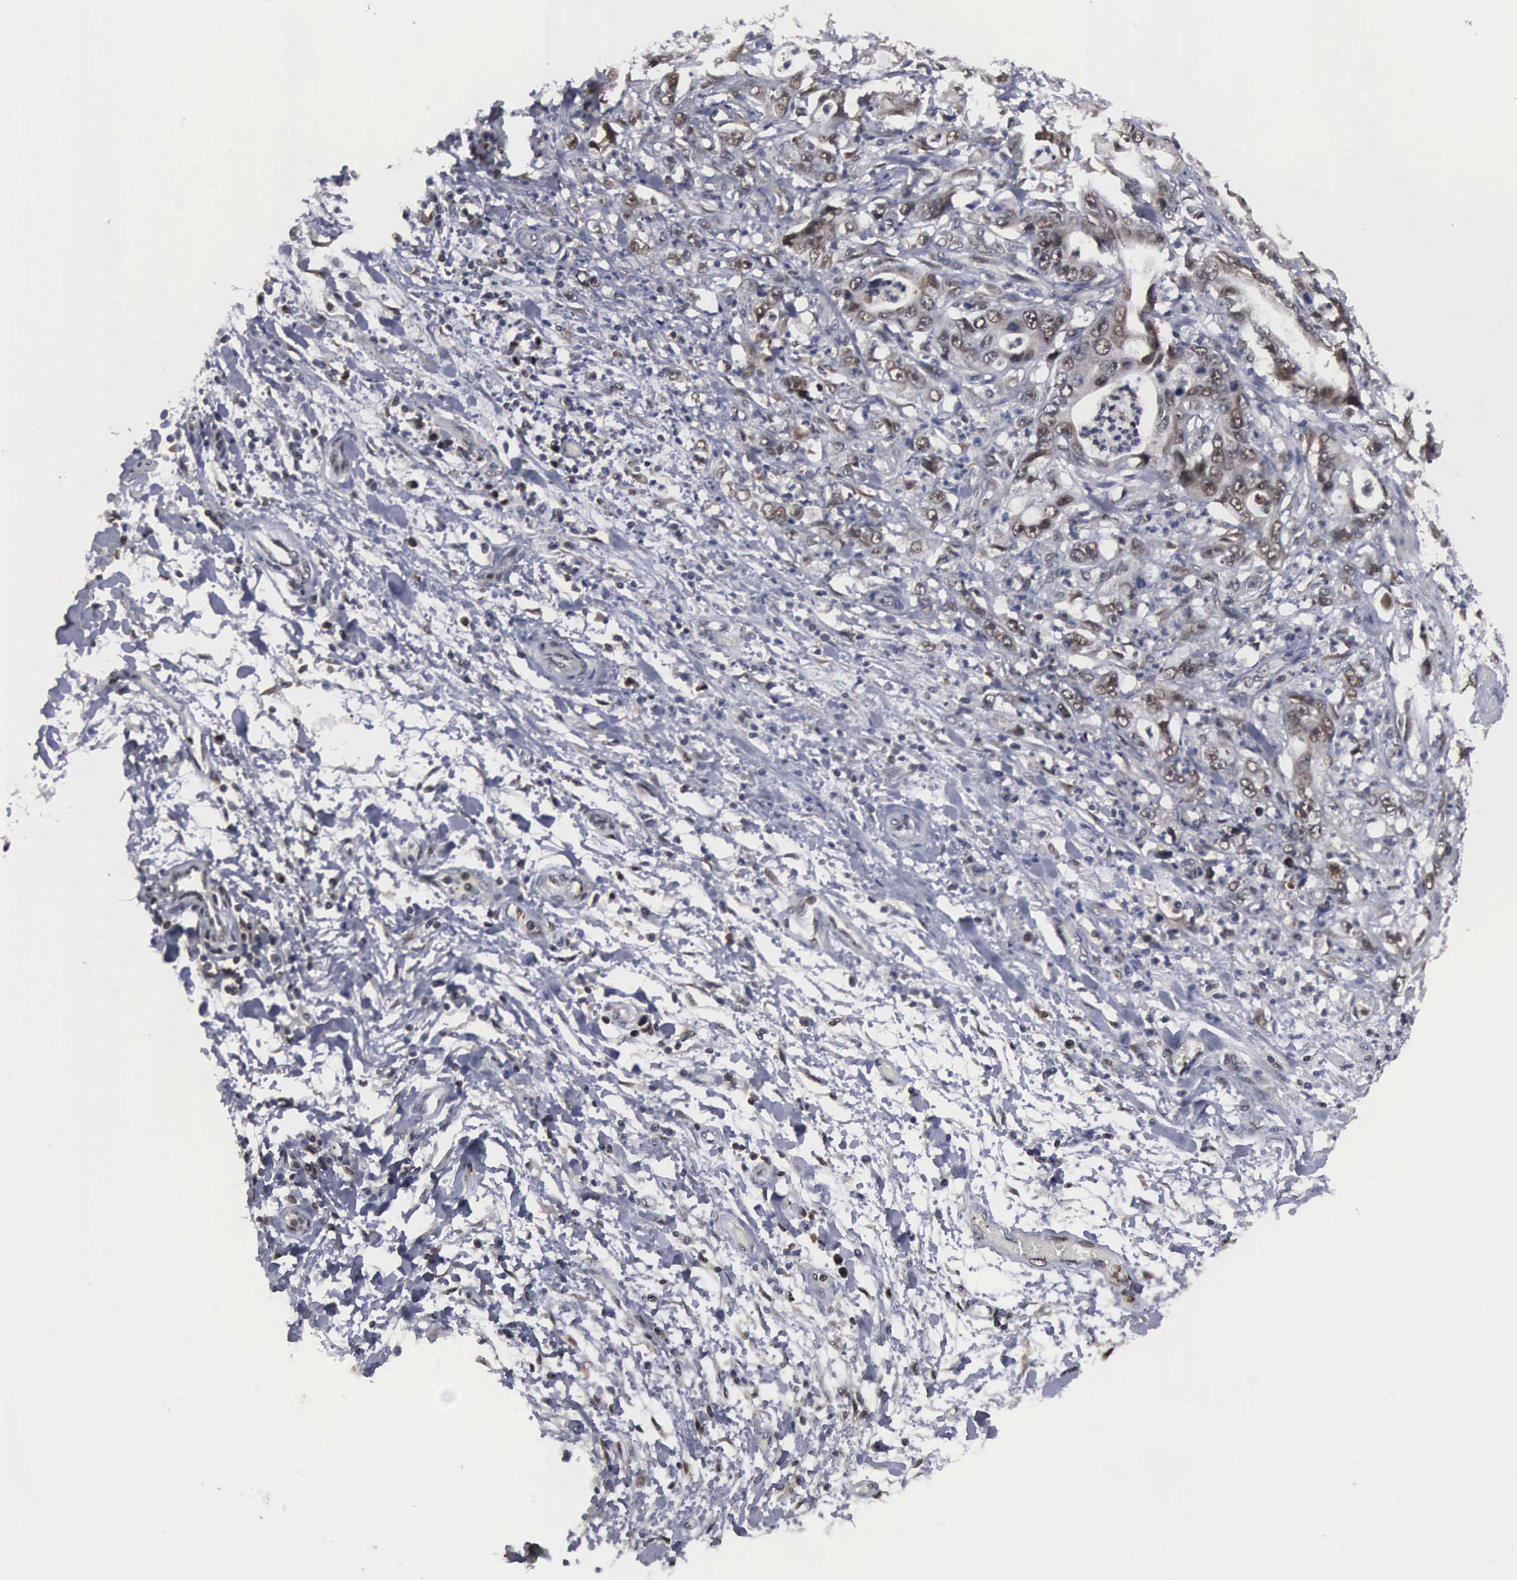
{"staining": {"intensity": "weak", "quantity": "25%-75%", "location": "nuclear"}, "tissue": "stomach cancer", "cell_type": "Tumor cells", "image_type": "cancer", "snomed": [{"axis": "morphology", "description": "Adenocarcinoma, NOS"}, {"axis": "topography", "description": "Pancreas"}, {"axis": "topography", "description": "Stomach, upper"}], "caption": "Immunohistochemical staining of human stomach cancer (adenocarcinoma) exhibits weak nuclear protein positivity in about 25%-75% of tumor cells. The staining is performed using DAB (3,3'-diaminobenzidine) brown chromogen to label protein expression. The nuclei are counter-stained blue using hematoxylin.", "gene": "TRMT5", "patient": {"sex": "male", "age": 77}}